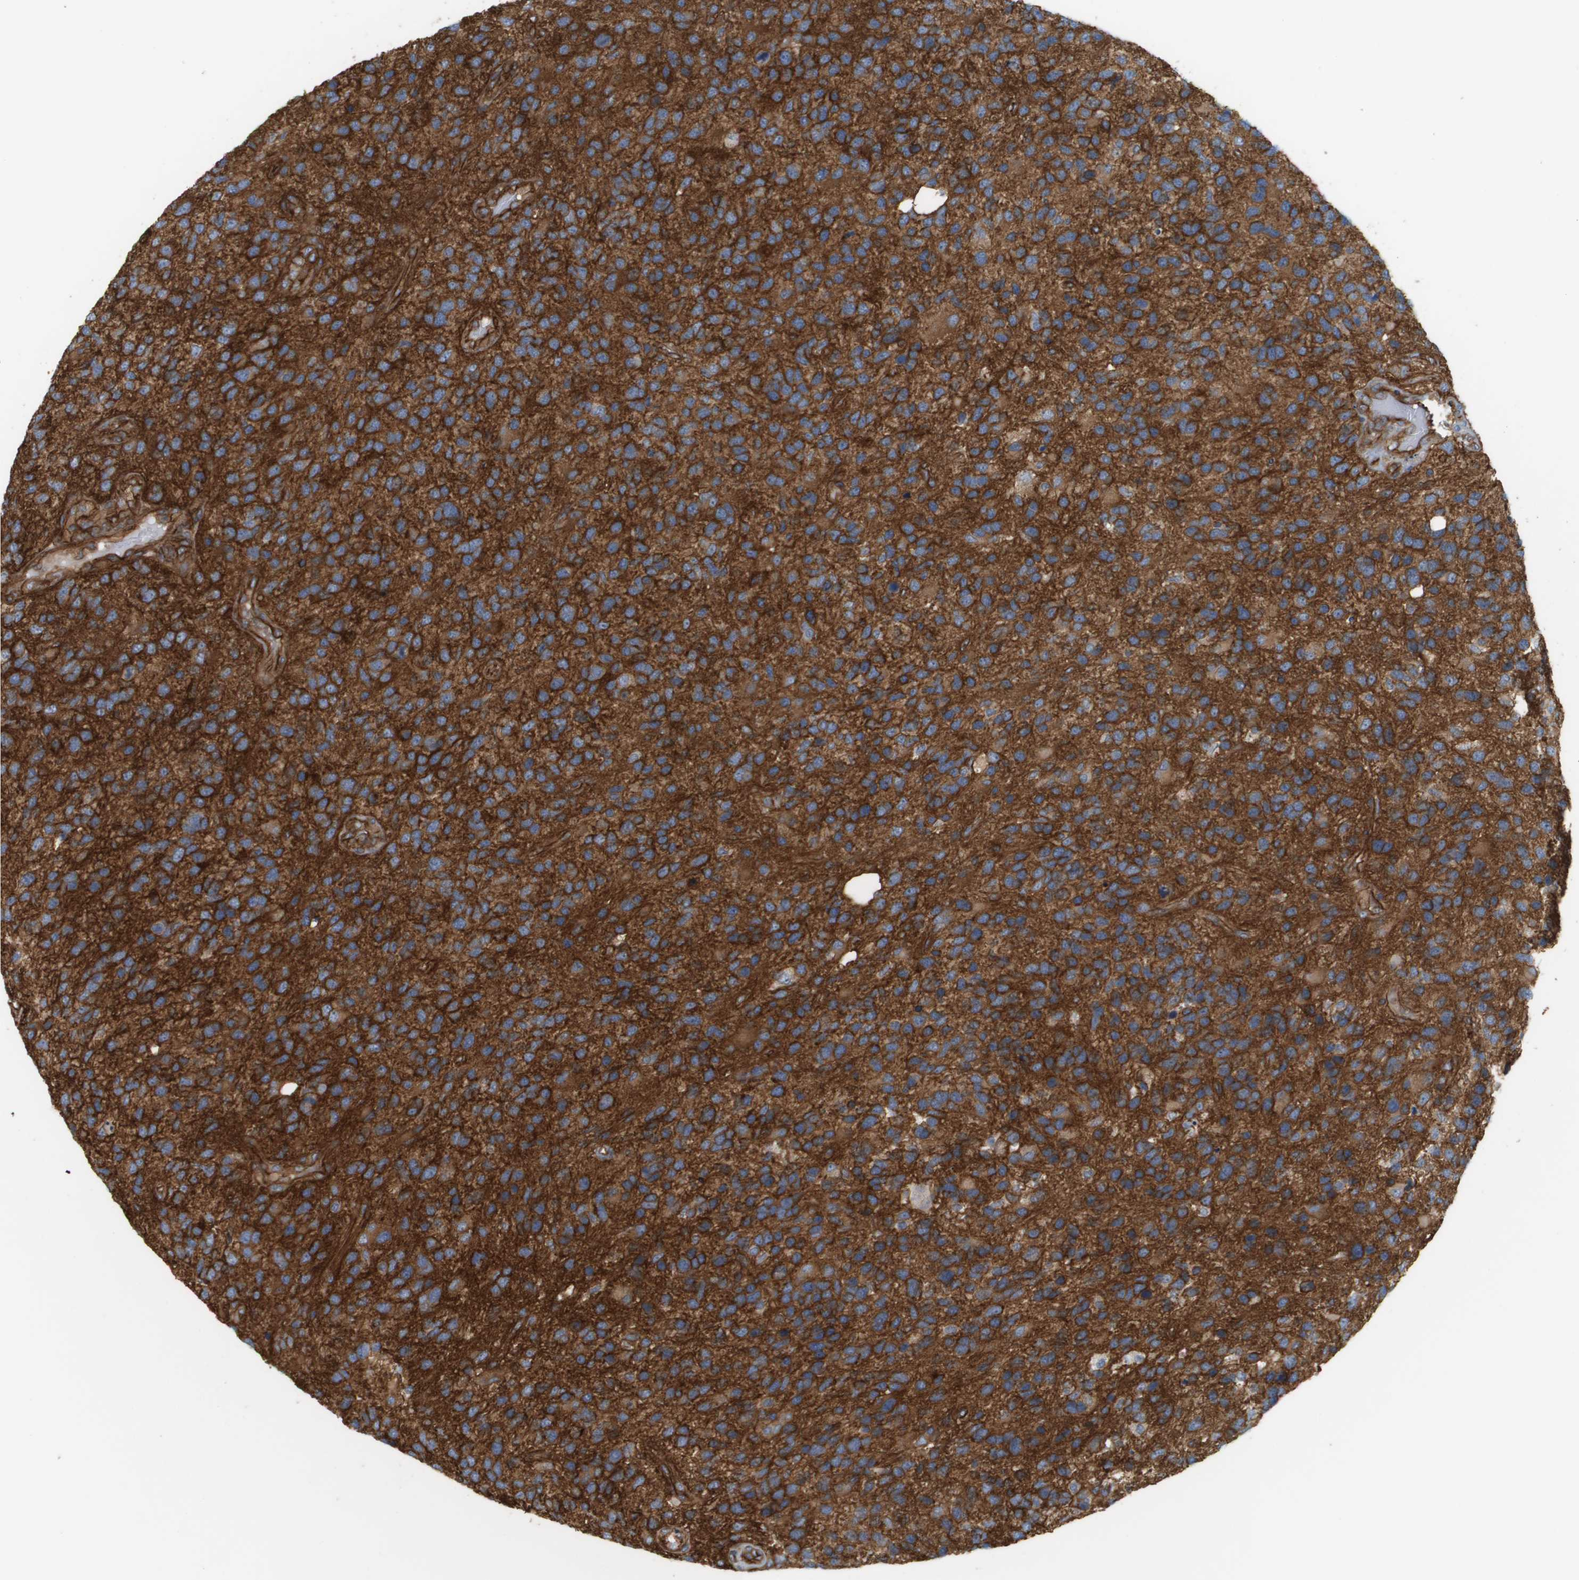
{"staining": {"intensity": "strong", "quantity": ">75%", "location": "cytoplasmic/membranous"}, "tissue": "glioma", "cell_type": "Tumor cells", "image_type": "cancer", "snomed": [{"axis": "morphology", "description": "Glioma, malignant, High grade"}, {"axis": "topography", "description": "Brain"}], "caption": "This is an image of immunohistochemistry (IHC) staining of high-grade glioma (malignant), which shows strong positivity in the cytoplasmic/membranous of tumor cells.", "gene": "SGMS2", "patient": {"sex": "female", "age": 58}}